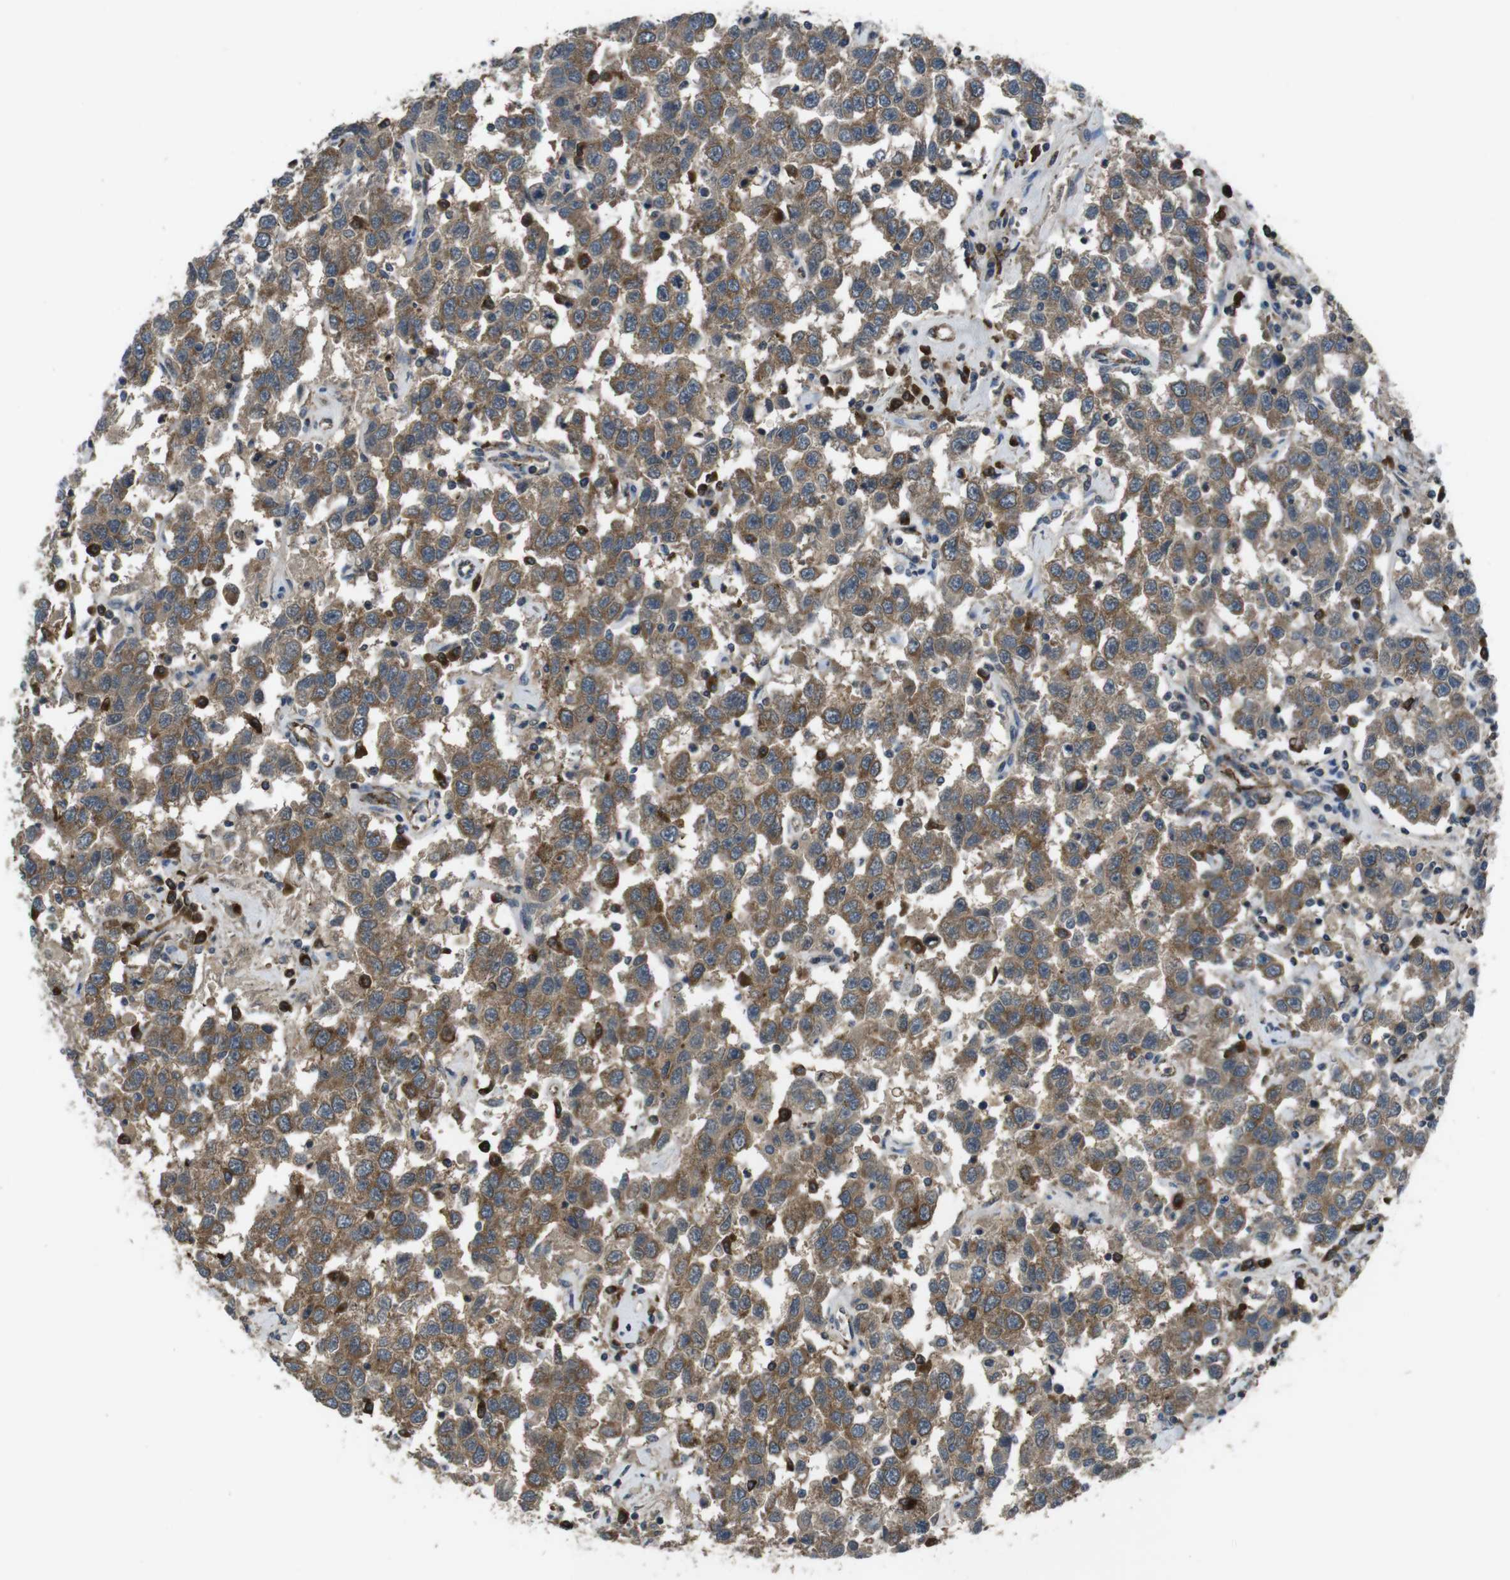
{"staining": {"intensity": "moderate", "quantity": ">75%", "location": "cytoplasmic/membranous"}, "tissue": "testis cancer", "cell_type": "Tumor cells", "image_type": "cancer", "snomed": [{"axis": "morphology", "description": "Seminoma, NOS"}, {"axis": "topography", "description": "Testis"}], "caption": "A histopathology image showing moderate cytoplasmic/membranous expression in approximately >75% of tumor cells in testis seminoma, as visualized by brown immunohistochemical staining.", "gene": "SLC22A23", "patient": {"sex": "male", "age": 41}}